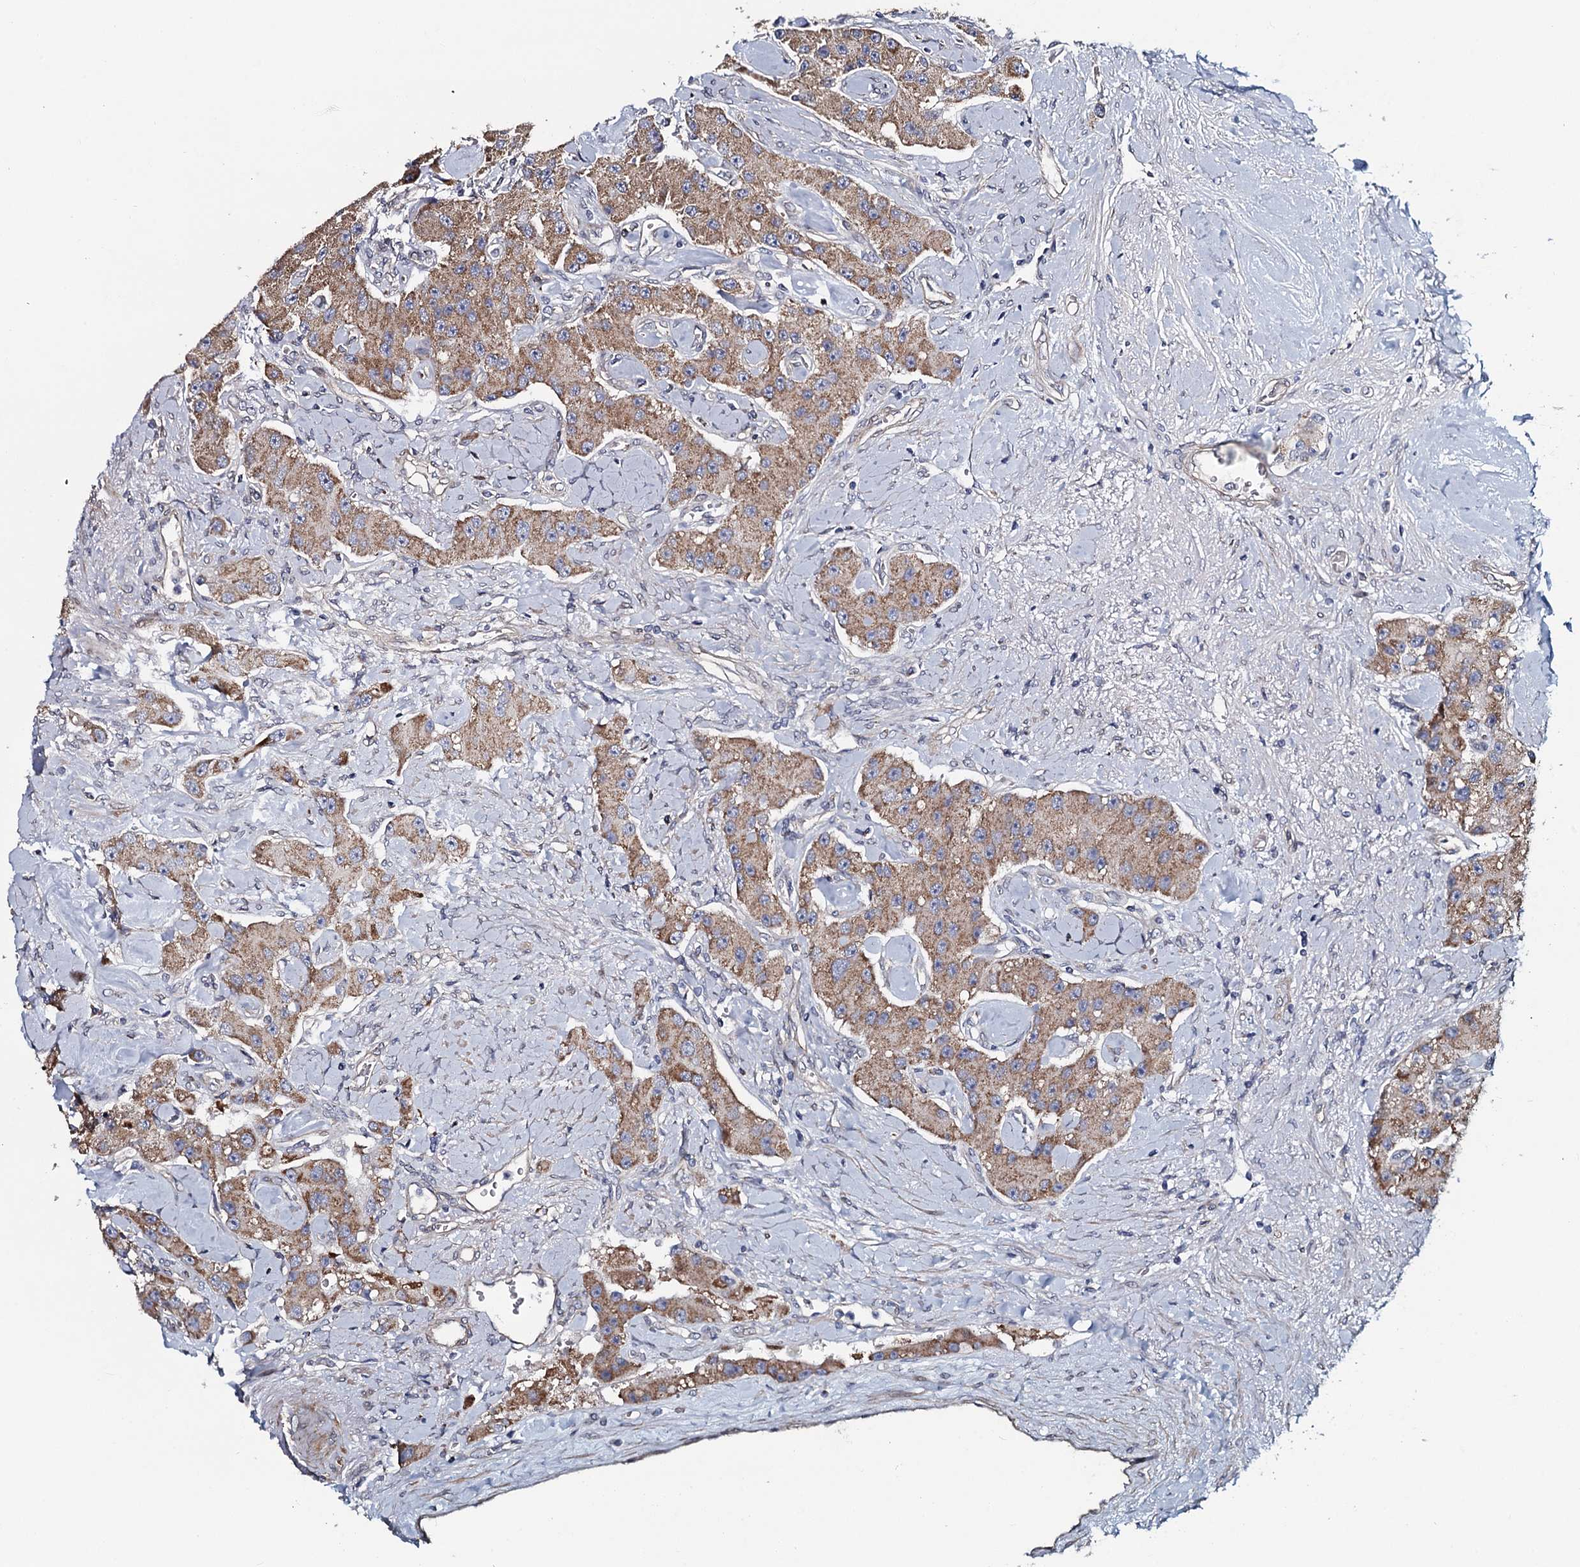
{"staining": {"intensity": "moderate", "quantity": ">75%", "location": "cytoplasmic/membranous"}, "tissue": "carcinoid", "cell_type": "Tumor cells", "image_type": "cancer", "snomed": [{"axis": "morphology", "description": "Carcinoid, malignant, NOS"}, {"axis": "topography", "description": "Pancreas"}], "caption": "Immunohistochemistry (IHC) of human carcinoid exhibits medium levels of moderate cytoplasmic/membranous expression in about >75% of tumor cells.", "gene": "KCTD4", "patient": {"sex": "male", "age": 41}}